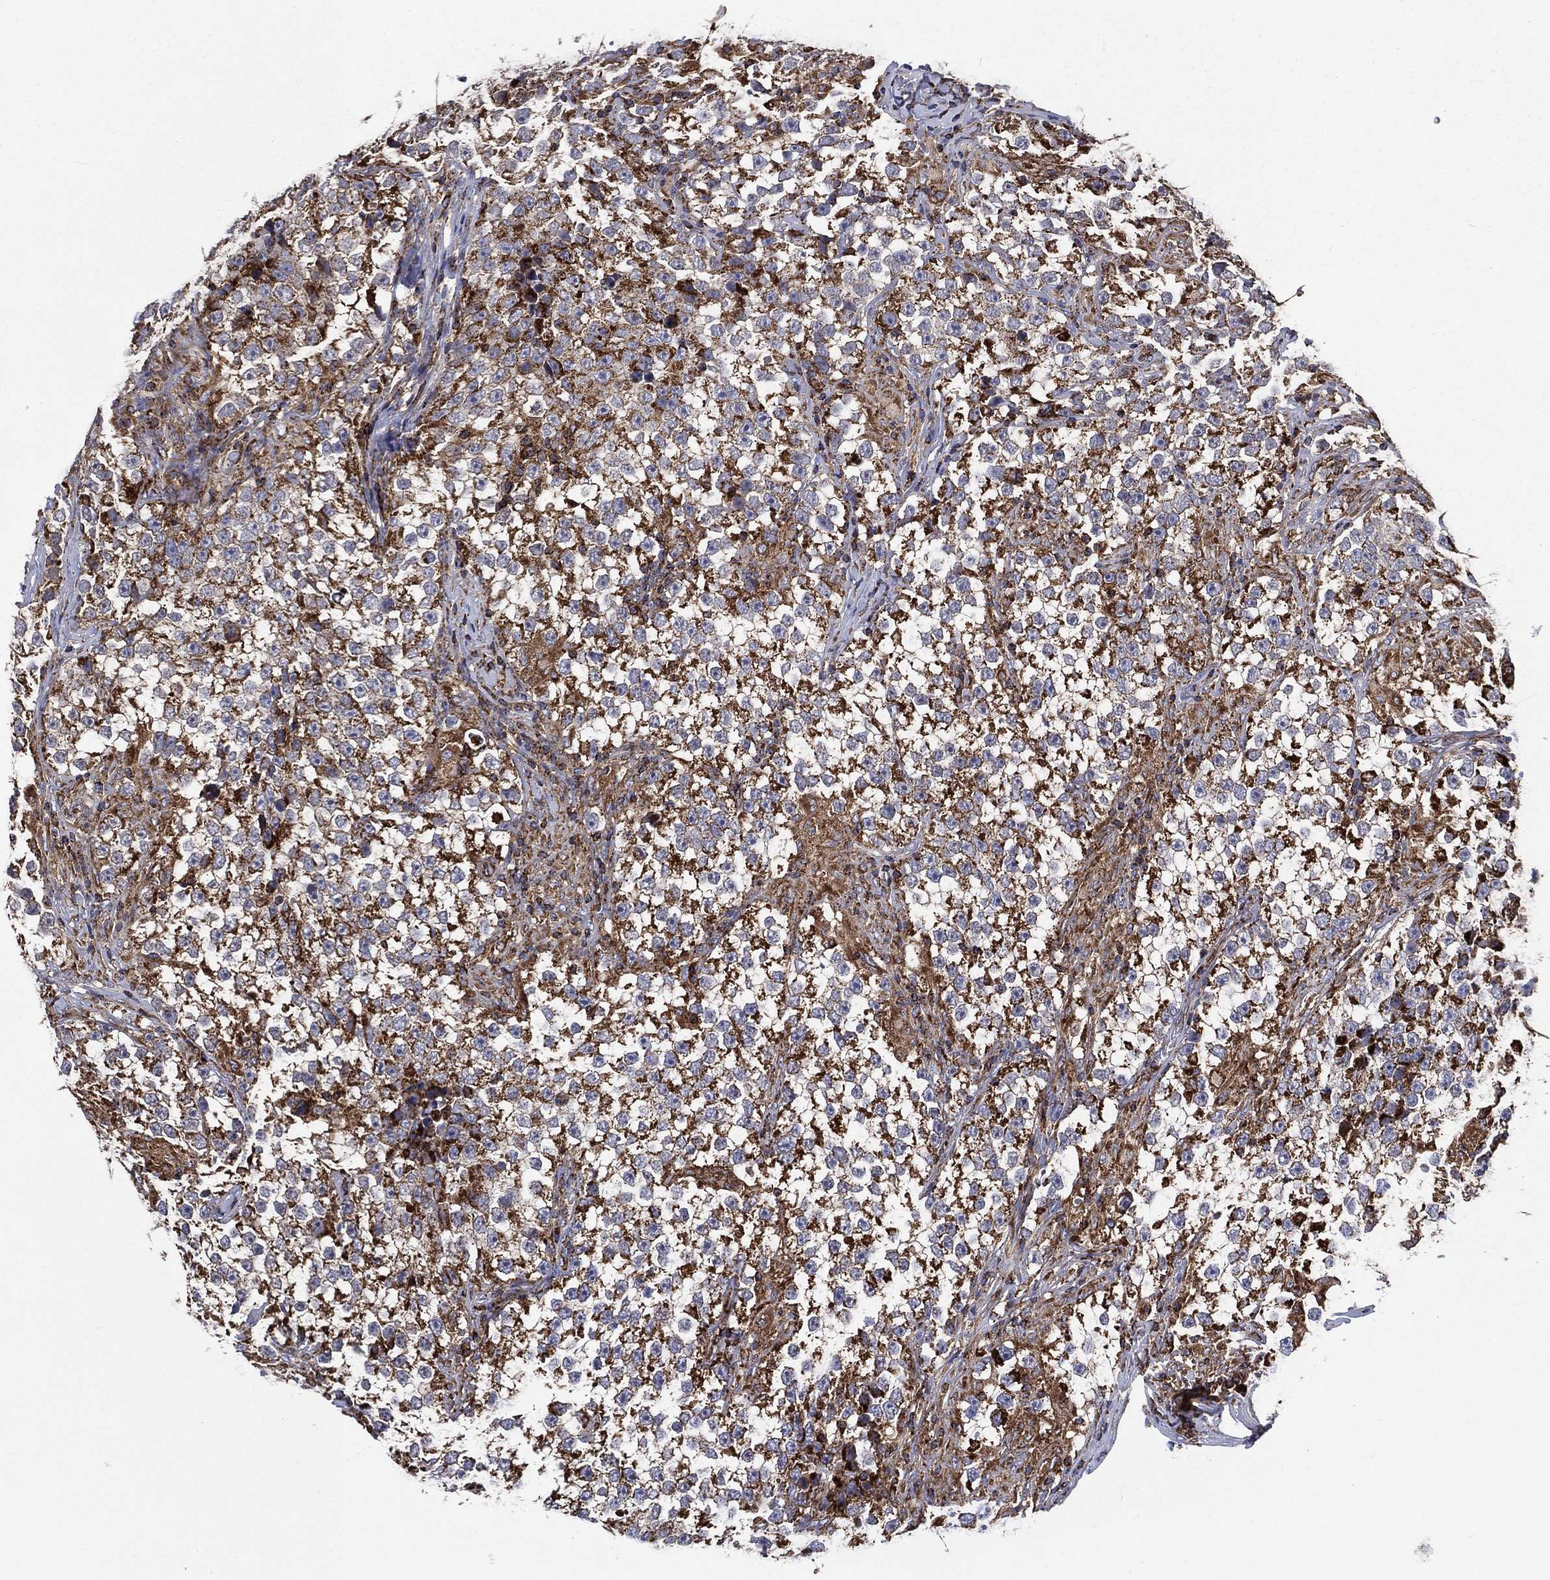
{"staining": {"intensity": "strong", "quantity": ">75%", "location": "cytoplasmic/membranous"}, "tissue": "testis cancer", "cell_type": "Tumor cells", "image_type": "cancer", "snomed": [{"axis": "morphology", "description": "Seminoma, NOS"}, {"axis": "topography", "description": "Testis"}], "caption": "Immunohistochemical staining of human testis seminoma displays high levels of strong cytoplasmic/membranous protein staining in approximately >75% of tumor cells.", "gene": "ANKRD37", "patient": {"sex": "male", "age": 46}}